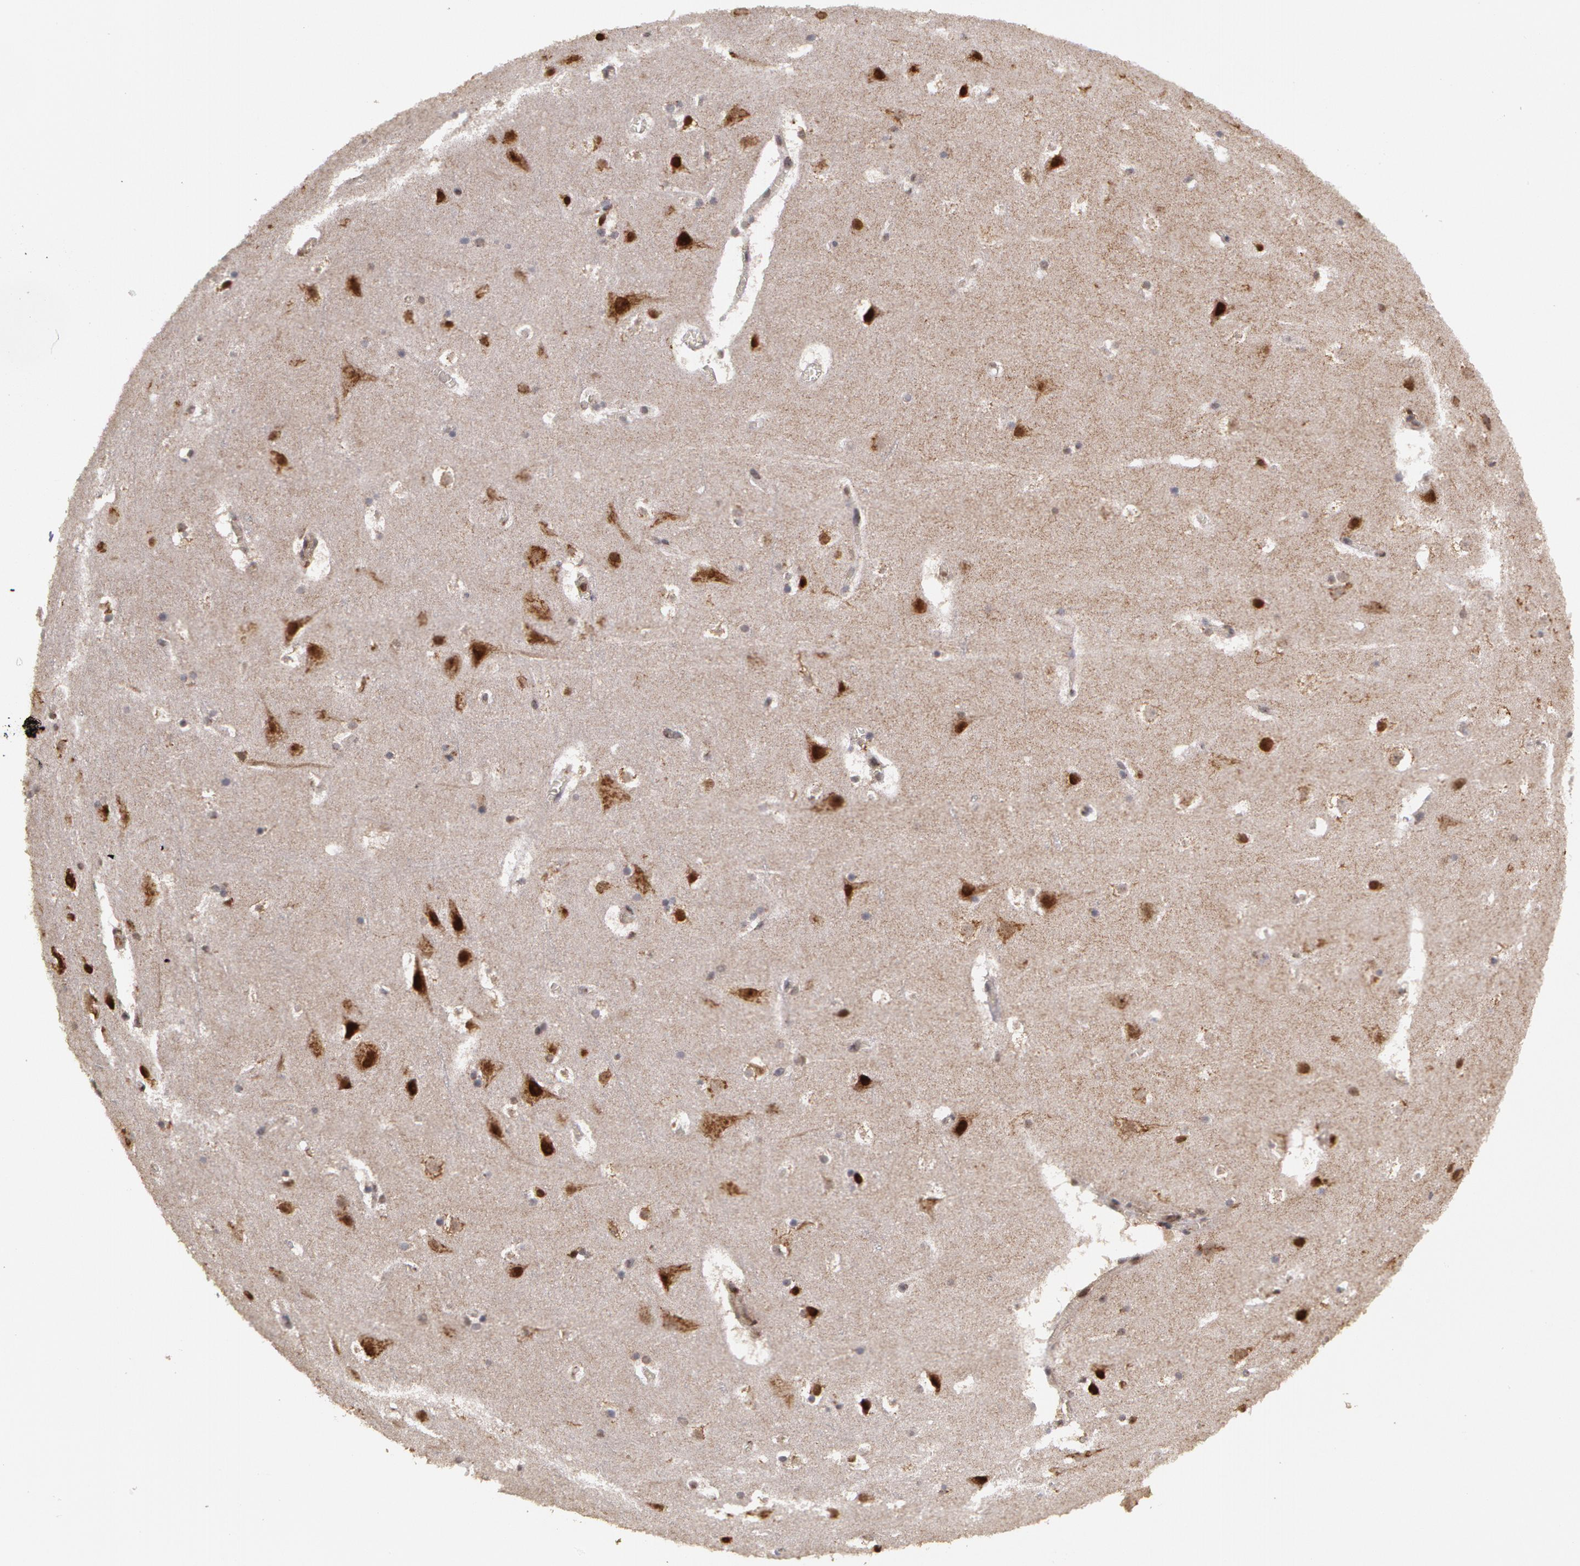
{"staining": {"intensity": "weak", "quantity": "25%-75%", "location": "nuclear"}, "tissue": "cerebral cortex", "cell_type": "Endothelial cells", "image_type": "normal", "snomed": [{"axis": "morphology", "description": "Normal tissue, NOS"}, {"axis": "topography", "description": "Cerebral cortex"}], "caption": "High-magnification brightfield microscopy of benign cerebral cortex stained with DAB (3,3'-diaminobenzidine) (brown) and counterstained with hematoxylin (blue). endothelial cells exhibit weak nuclear staining is appreciated in approximately25%-75% of cells.", "gene": "STX5", "patient": {"sex": "male", "age": 45}}